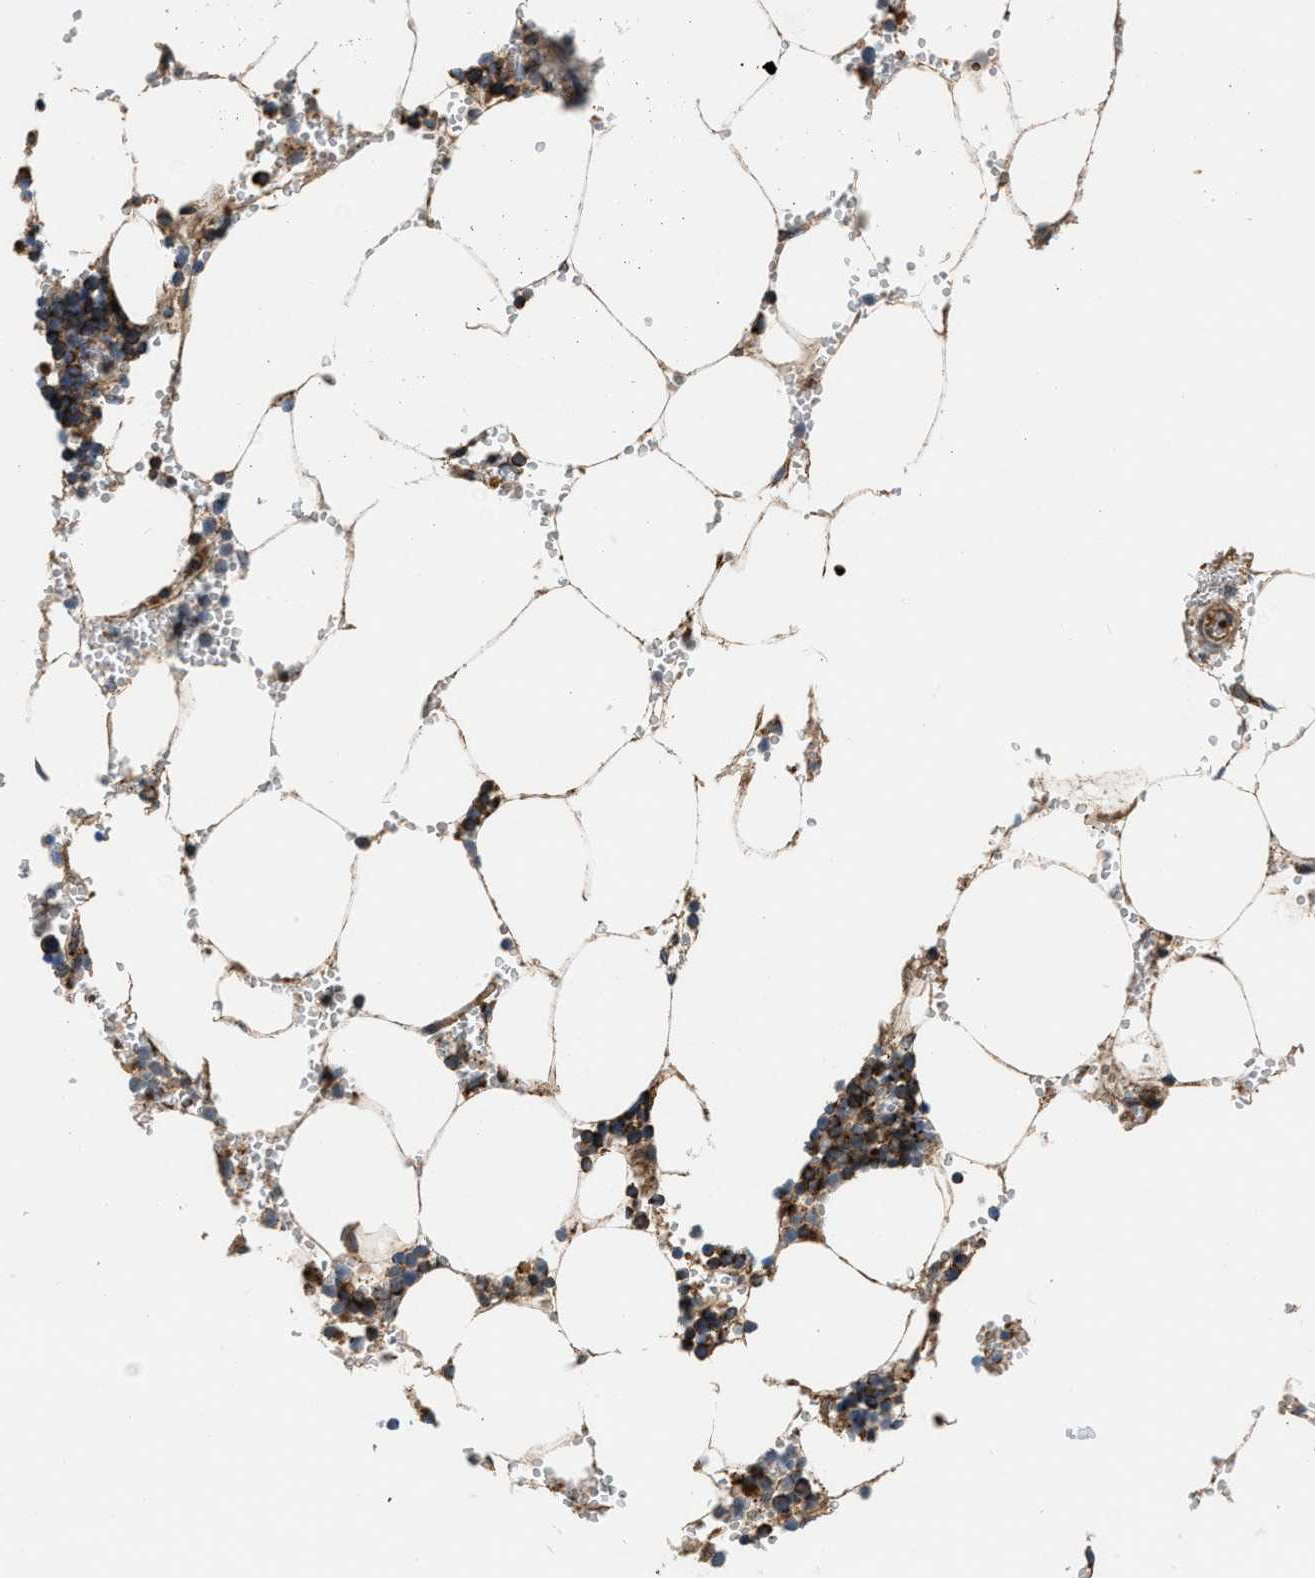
{"staining": {"intensity": "strong", "quantity": "<25%", "location": "cytoplasmic/membranous"}, "tissue": "bone marrow", "cell_type": "Hematopoietic cells", "image_type": "normal", "snomed": [{"axis": "morphology", "description": "Normal tissue, NOS"}, {"axis": "topography", "description": "Bone marrow"}], "caption": "The immunohistochemical stain labels strong cytoplasmic/membranous staining in hematopoietic cells of benign bone marrow. The staining is performed using DAB (3,3'-diaminobenzidine) brown chromogen to label protein expression. The nuclei are counter-stained blue using hematoxylin.", "gene": "OPTN", "patient": {"sex": "male", "age": 70}}